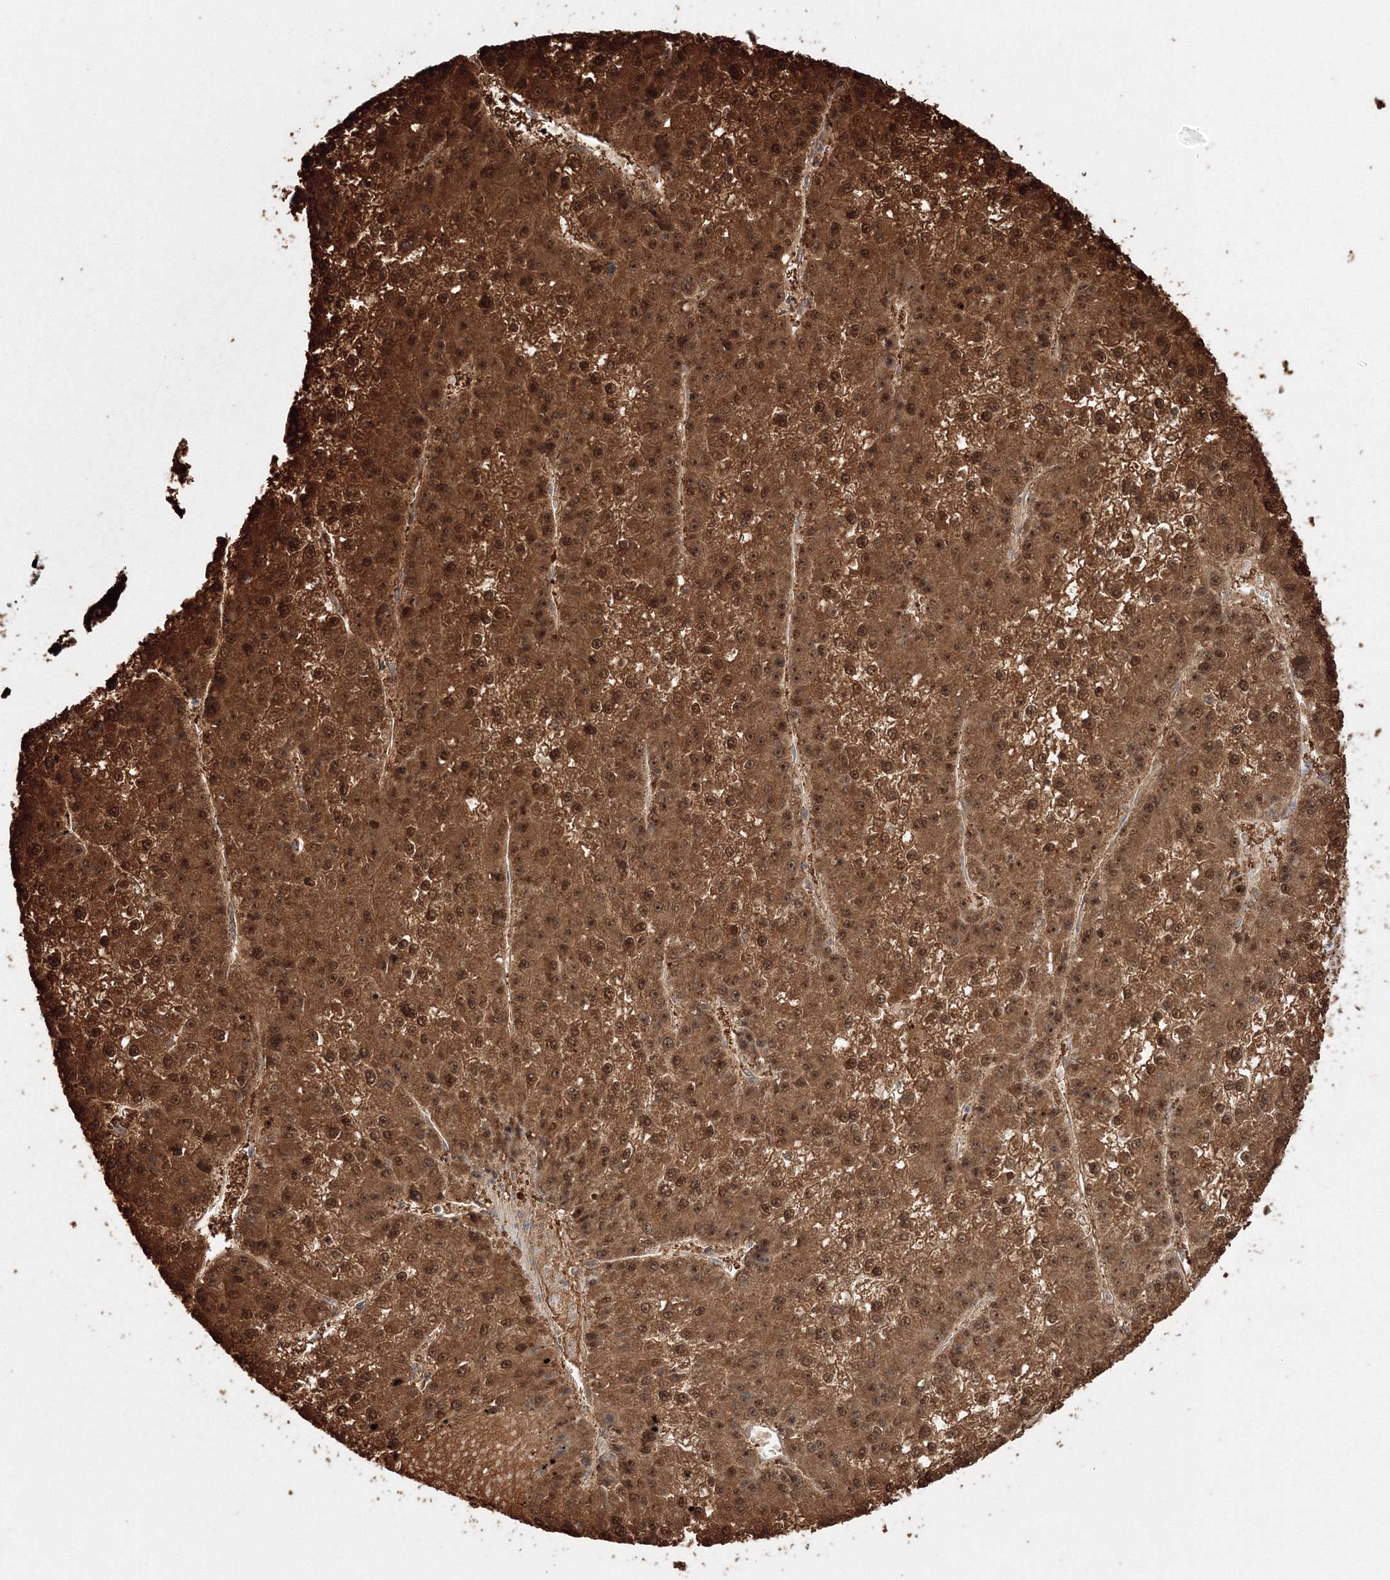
{"staining": {"intensity": "strong", "quantity": ">75%", "location": "cytoplasmic/membranous,nuclear"}, "tissue": "liver cancer", "cell_type": "Tumor cells", "image_type": "cancer", "snomed": [{"axis": "morphology", "description": "Carcinoma, Hepatocellular, NOS"}, {"axis": "topography", "description": "Liver"}], "caption": "The immunohistochemical stain labels strong cytoplasmic/membranous and nuclear staining in tumor cells of hepatocellular carcinoma (liver) tissue.", "gene": "NPM3", "patient": {"sex": "female", "age": 73}}